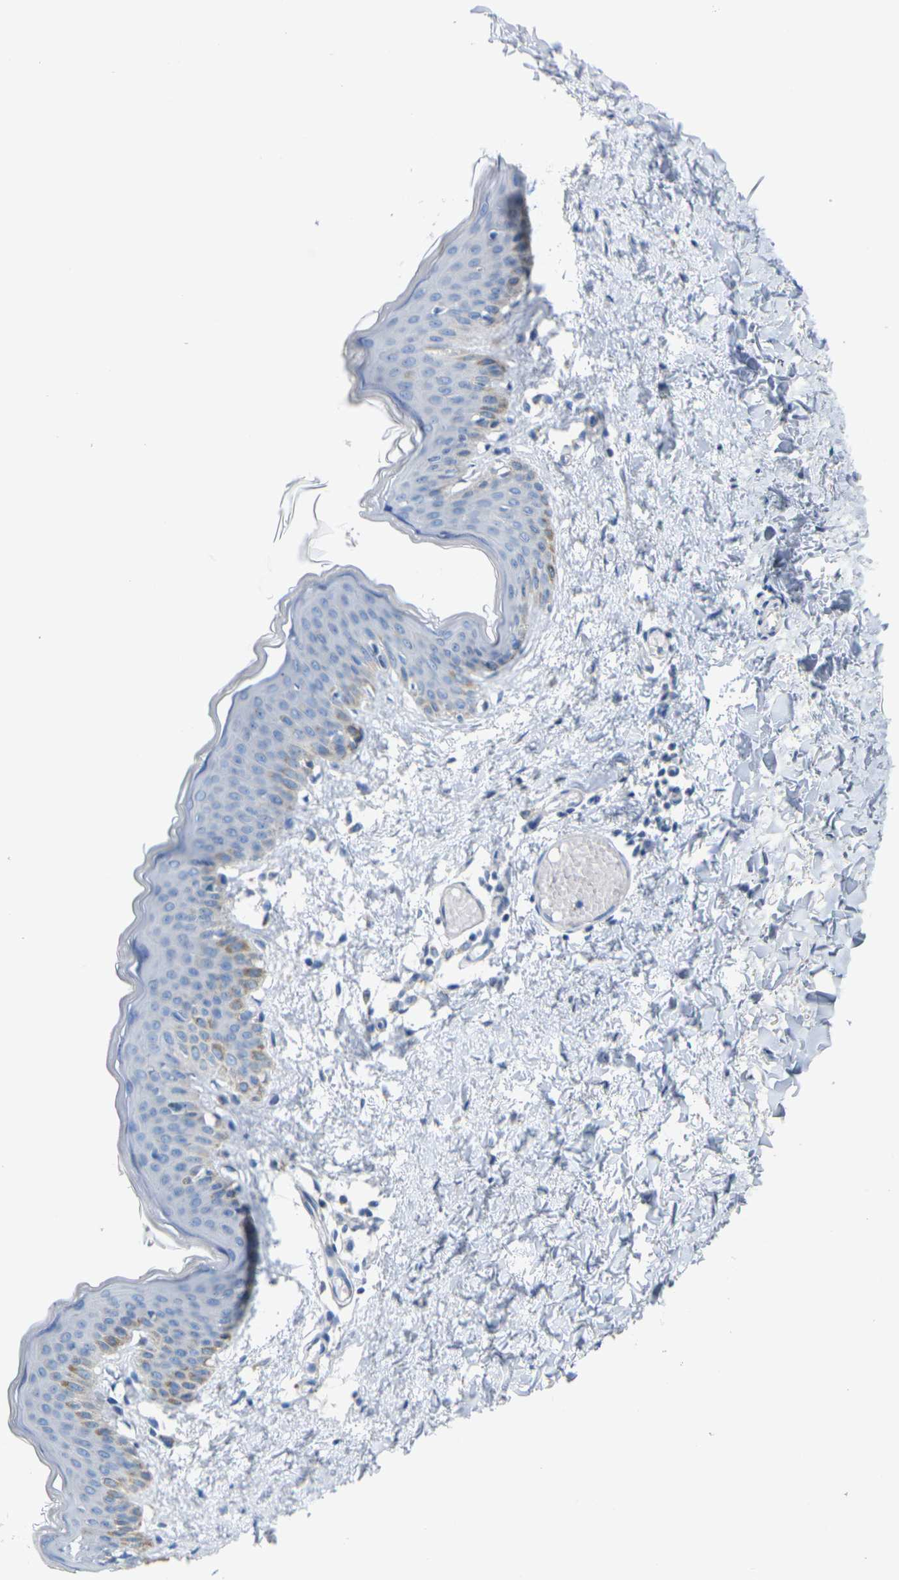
{"staining": {"intensity": "negative", "quantity": "none", "location": "none"}, "tissue": "skin", "cell_type": "Fibroblasts", "image_type": "normal", "snomed": [{"axis": "morphology", "description": "Normal tissue, NOS"}, {"axis": "topography", "description": "Skin"}], "caption": "Fibroblasts are negative for brown protein staining in unremarkable skin. (DAB (3,3'-diaminobenzidine) IHC, high magnification).", "gene": "TMEM204", "patient": {"sex": "female", "age": 17}}